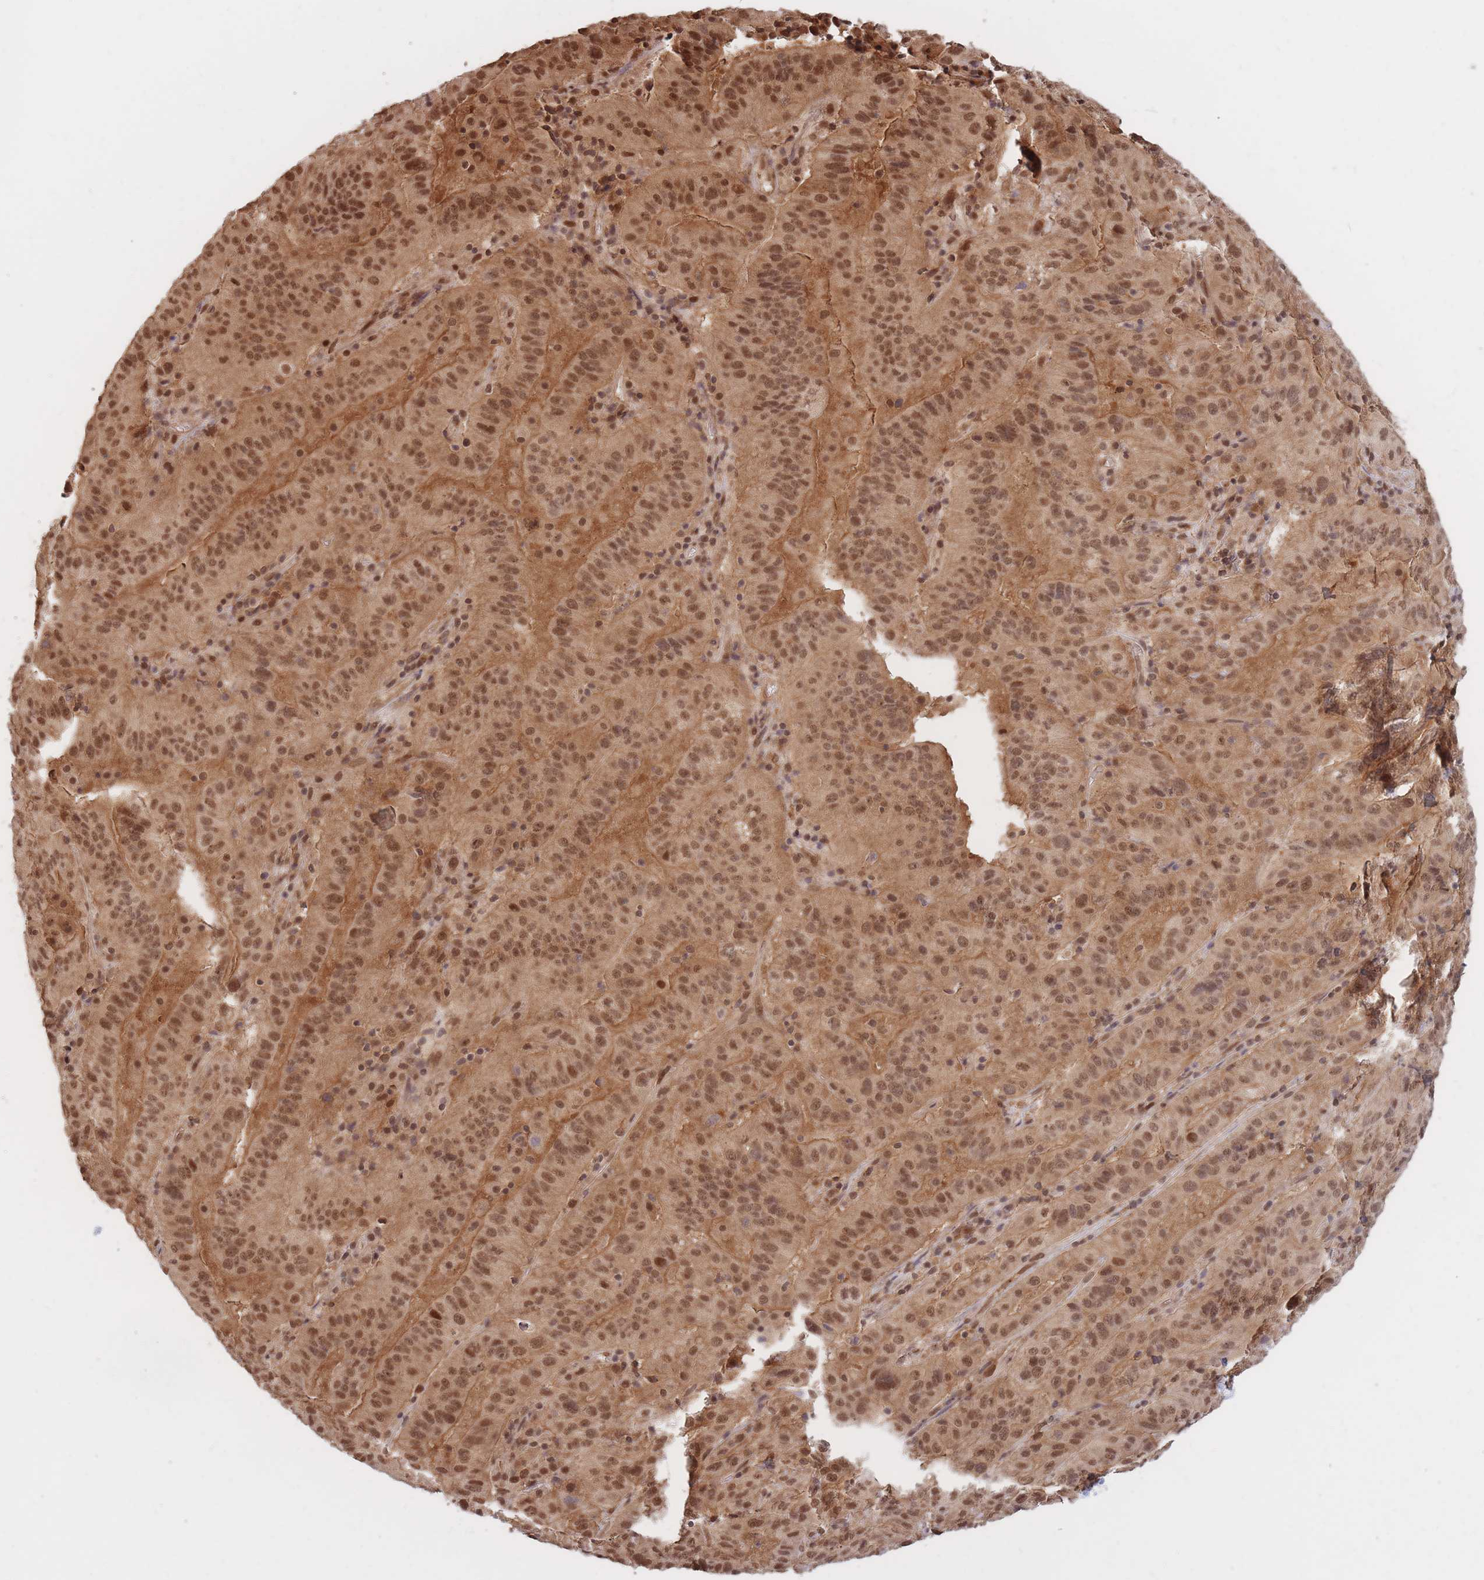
{"staining": {"intensity": "moderate", "quantity": ">75%", "location": "cytoplasmic/membranous,nuclear"}, "tissue": "pancreatic cancer", "cell_type": "Tumor cells", "image_type": "cancer", "snomed": [{"axis": "morphology", "description": "Adenocarcinoma, NOS"}, {"axis": "topography", "description": "Pancreas"}], "caption": "Protein staining of adenocarcinoma (pancreatic) tissue shows moderate cytoplasmic/membranous and nuclear staining in about >75% of tumor cells.", "gene": "SRA1", "patient": {"sex": "male", "age": 63}}